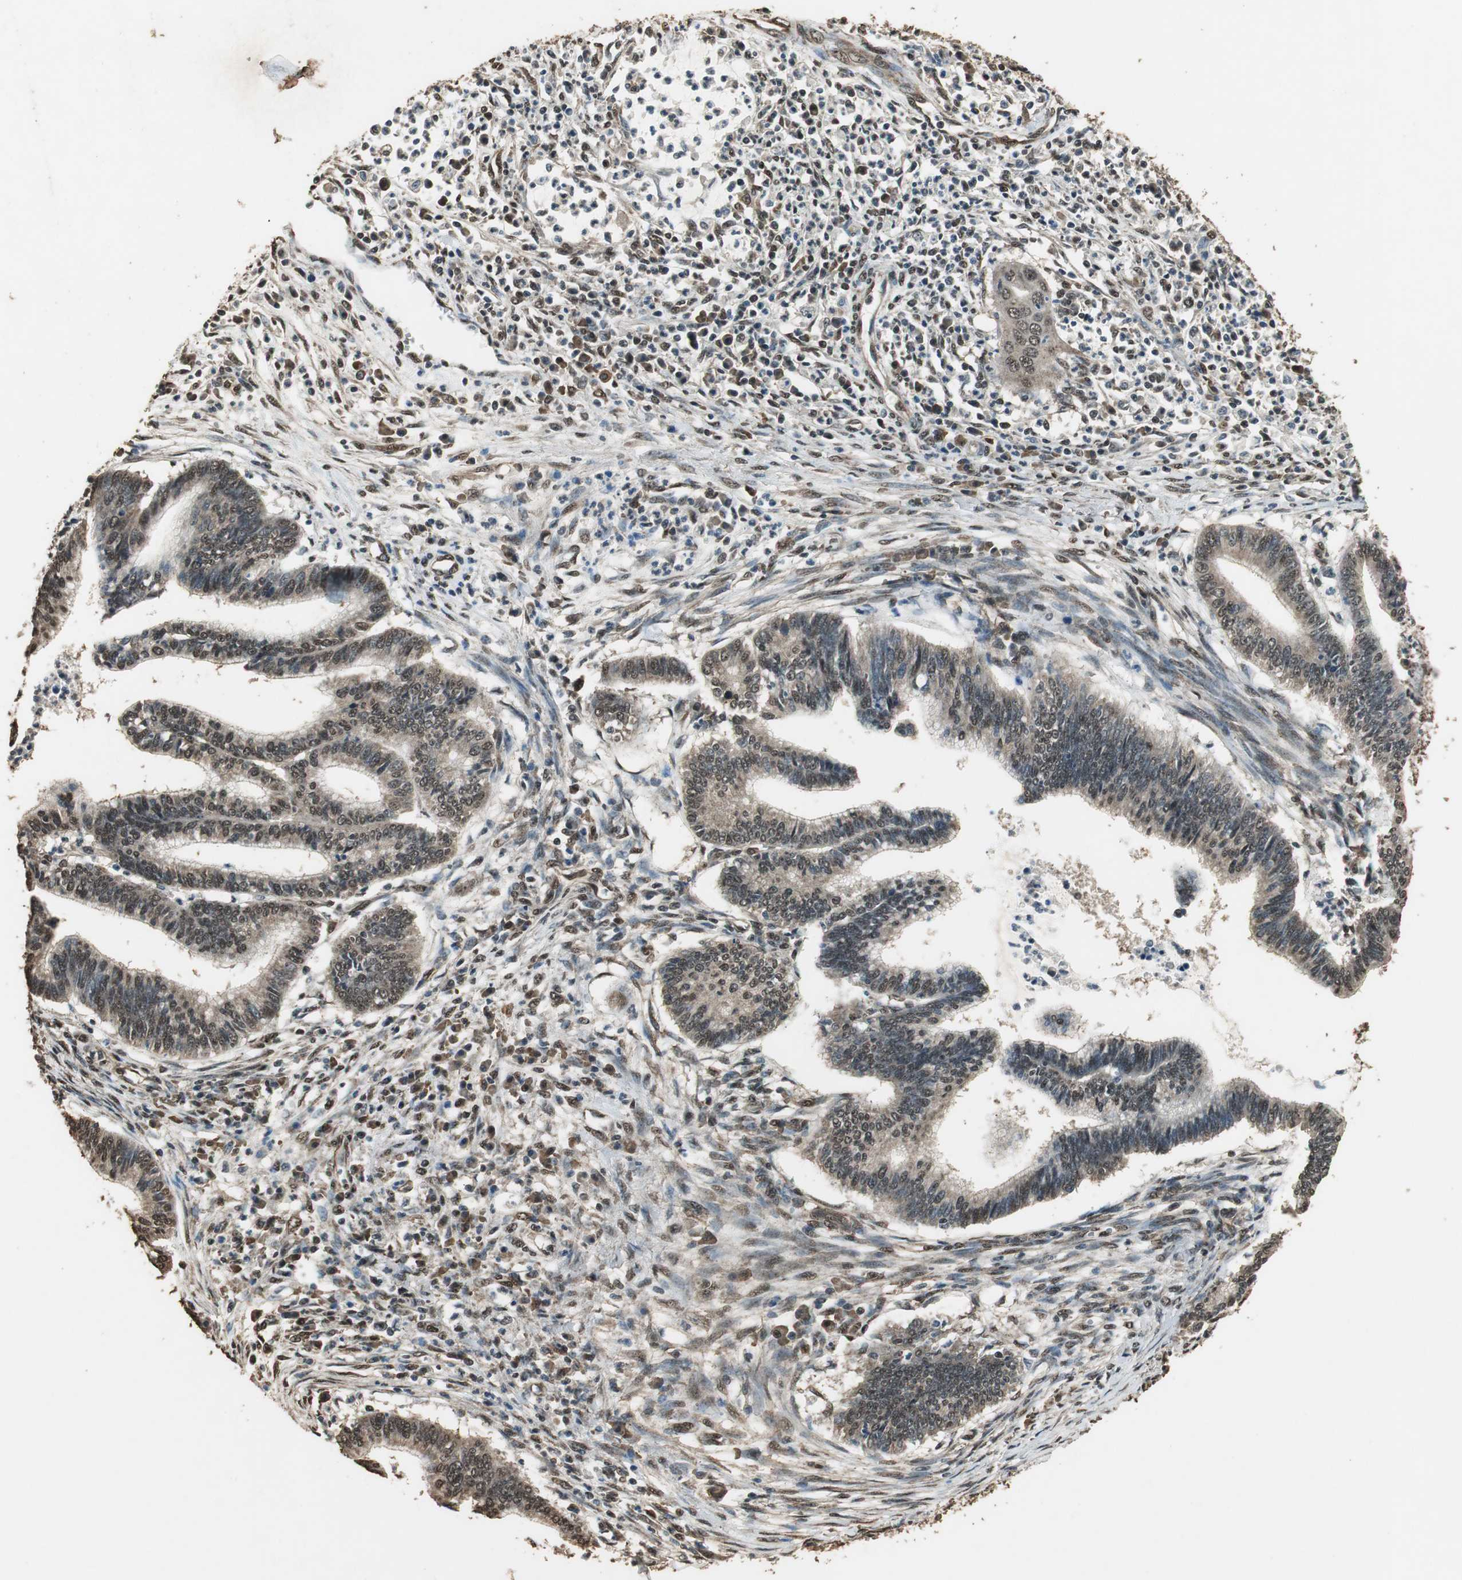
{"staining": {"intensity": "moderate", "quantity": ">75%", "location": "cytoplasmic/membranous,nuclear"}, "tissue": "cervical cancer", "cell_type": "Tumor cells", "image_type": "cancer", "snomed": [{"axis": "morphology", "description": "Adenocarcinoma, NOS"}, {"axis": "topography", "description": "Cervix"}], "caption": "A photomicrograph of cervical cancer stained for a protein shows moderate cytoplasmic/membranous and nuclear brown staining in tumor cells. (DAB (3,3'-diaminobenzidine) = brown stain, brightfield microscopy at high magnification).", "gene": "PPP1R13B", "patient": {"sex": "female", "age": 36}}